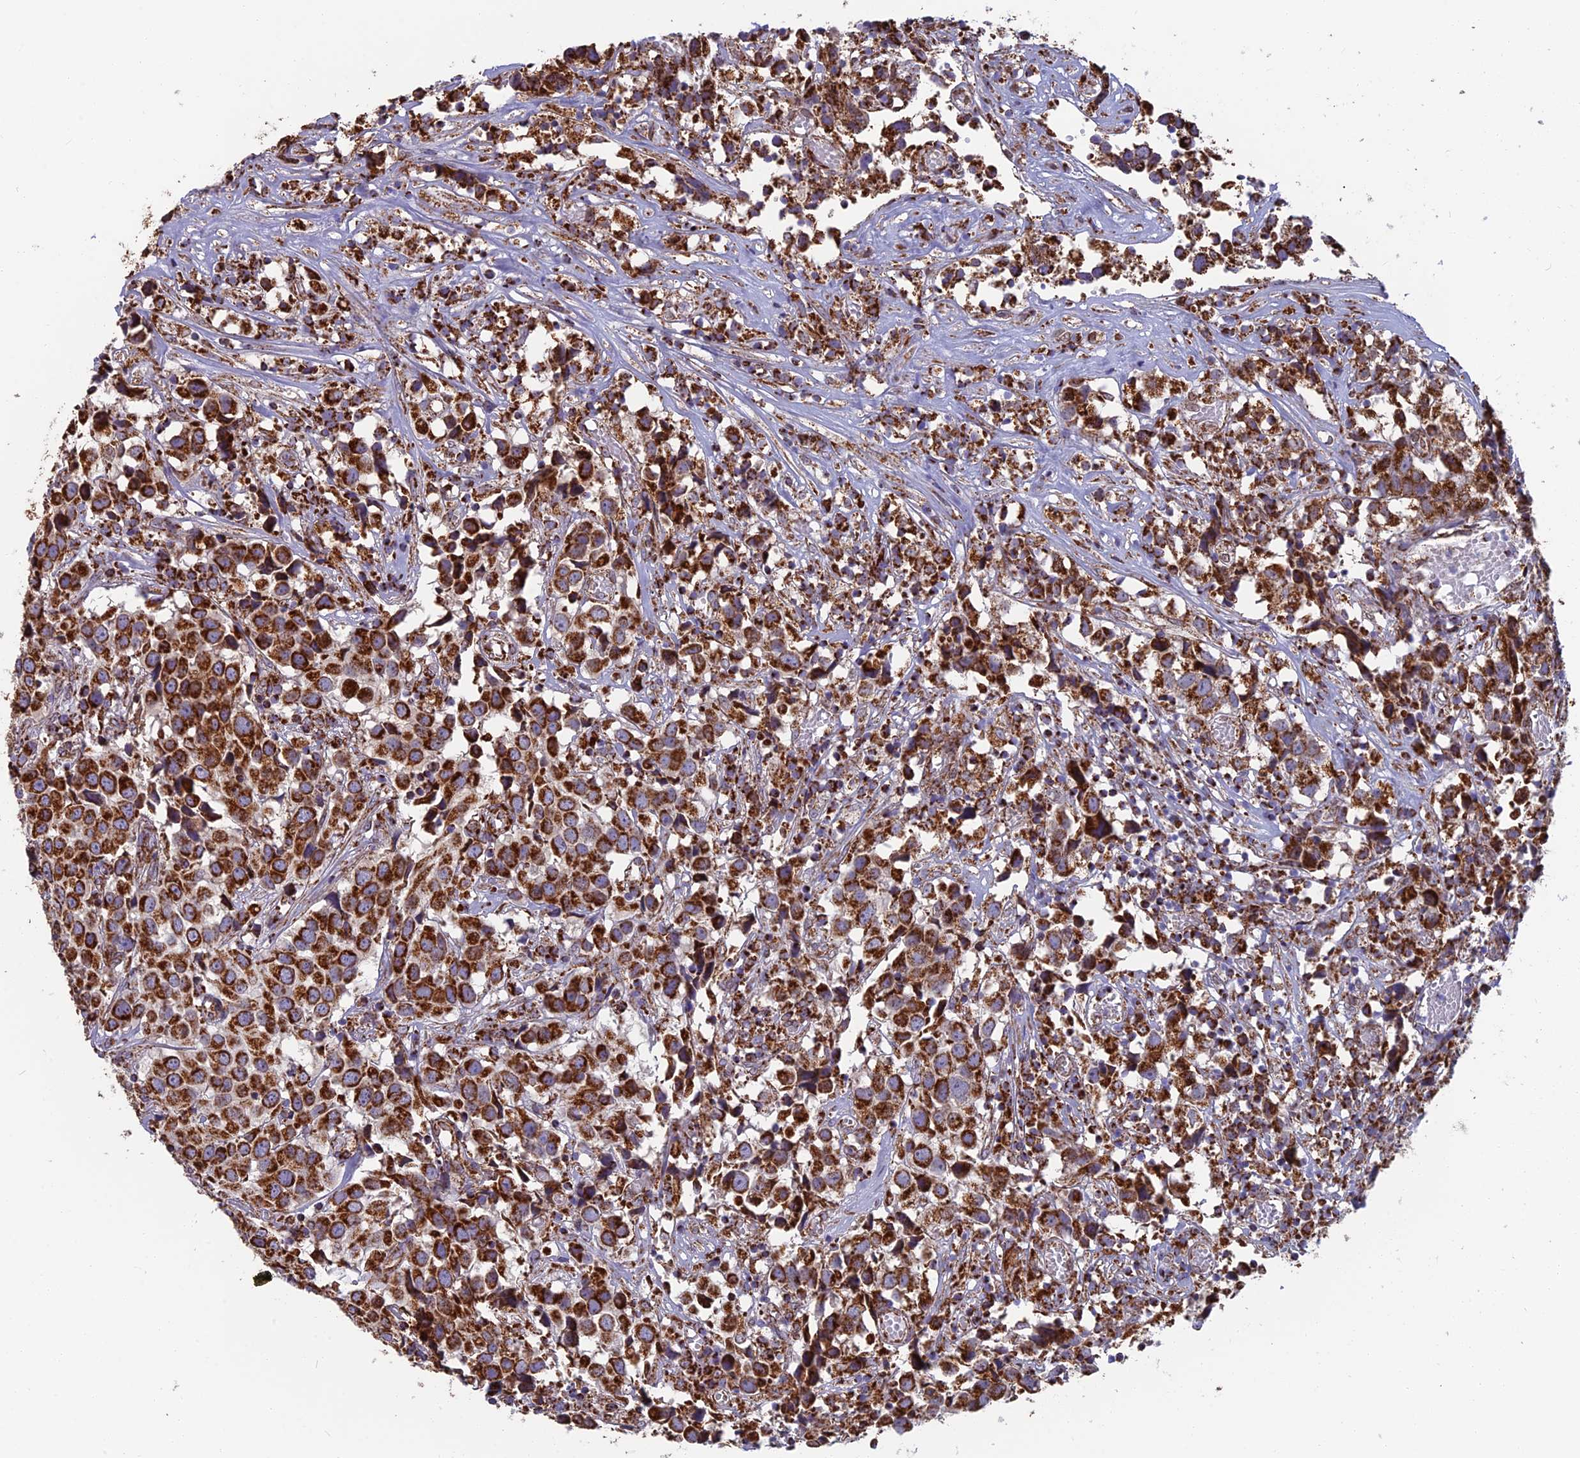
{"staining": {"intensity": "strong", "quantity": ">75%", "location": "cytoplasmic/membranous"}, "tissue": "urothelial cancer", "cell_type": "Tumor cells", "image_type": "cancer", "snomed": [{"axis": "morphology", "description": "Urothelial carcinoma, High grade"}, {"axis": "topography", "description": "Urinary bladder"}], "caption": "Protein analysis of urothelial cancer tissue displays strong cytoplasmic/membranous expression in about >75% of tumor cells.", "gene": "CS", "patient": {"sex": "female", "age": 75}}